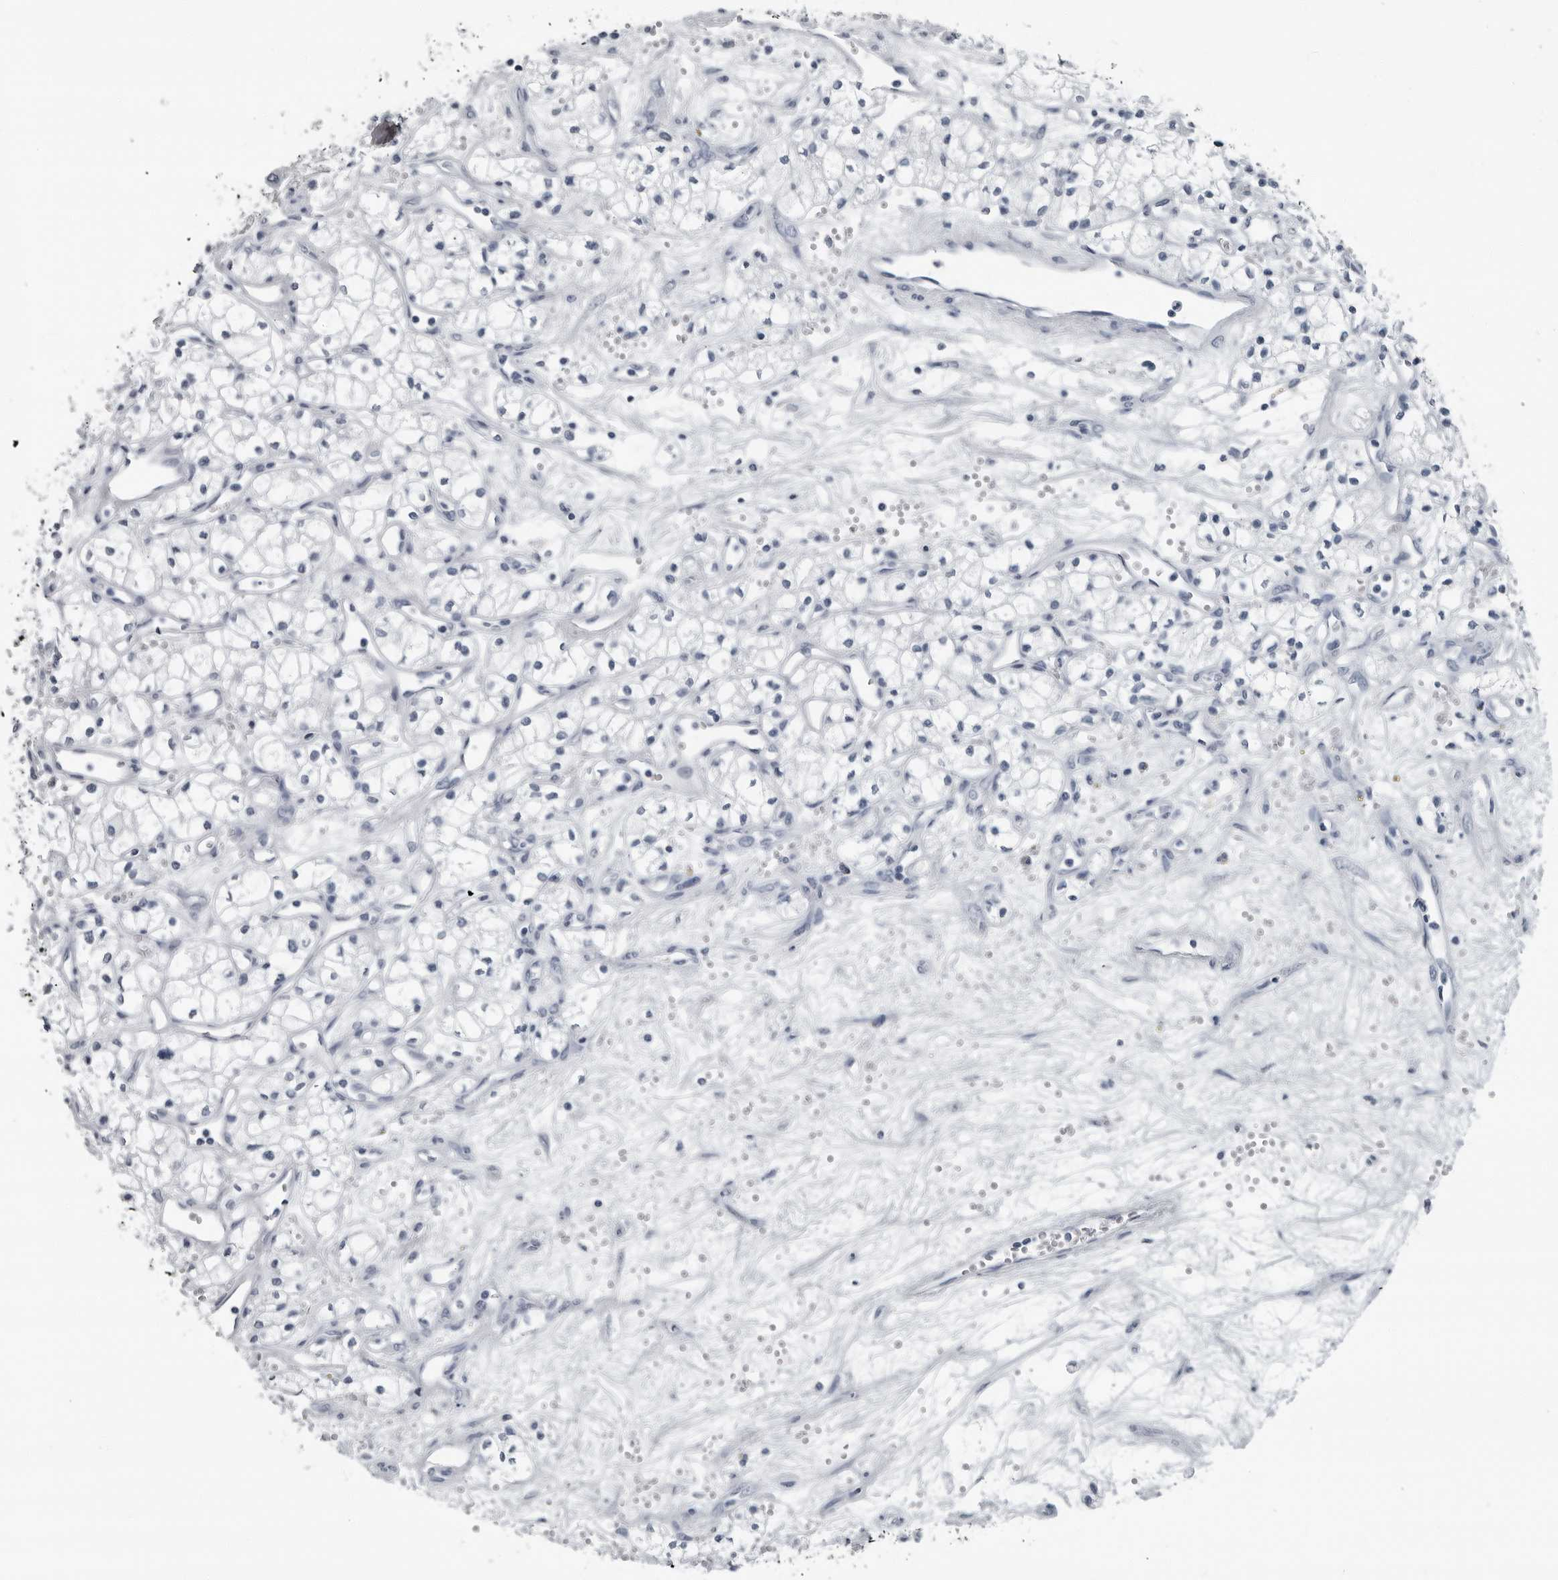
{"staining": {"intensity": "negative", "quantity": "none", "location": "none"}, "tissue": "renal cancer", "cell_type": "Tumor cells", "image_type": "cancer", "snomed": [{"axis": "morphology", "description": "Adenocarcinoma, NOS"}, {"axis": "topography", "description": "Kidney"}], "caption": "High power microscopy image of an IHC histopathology image of adenocarcinoma (renal), revealing no significant expression in tumor cells.", "gene": "PRSS1", "patient": {"sex": "male", "age": 59}}